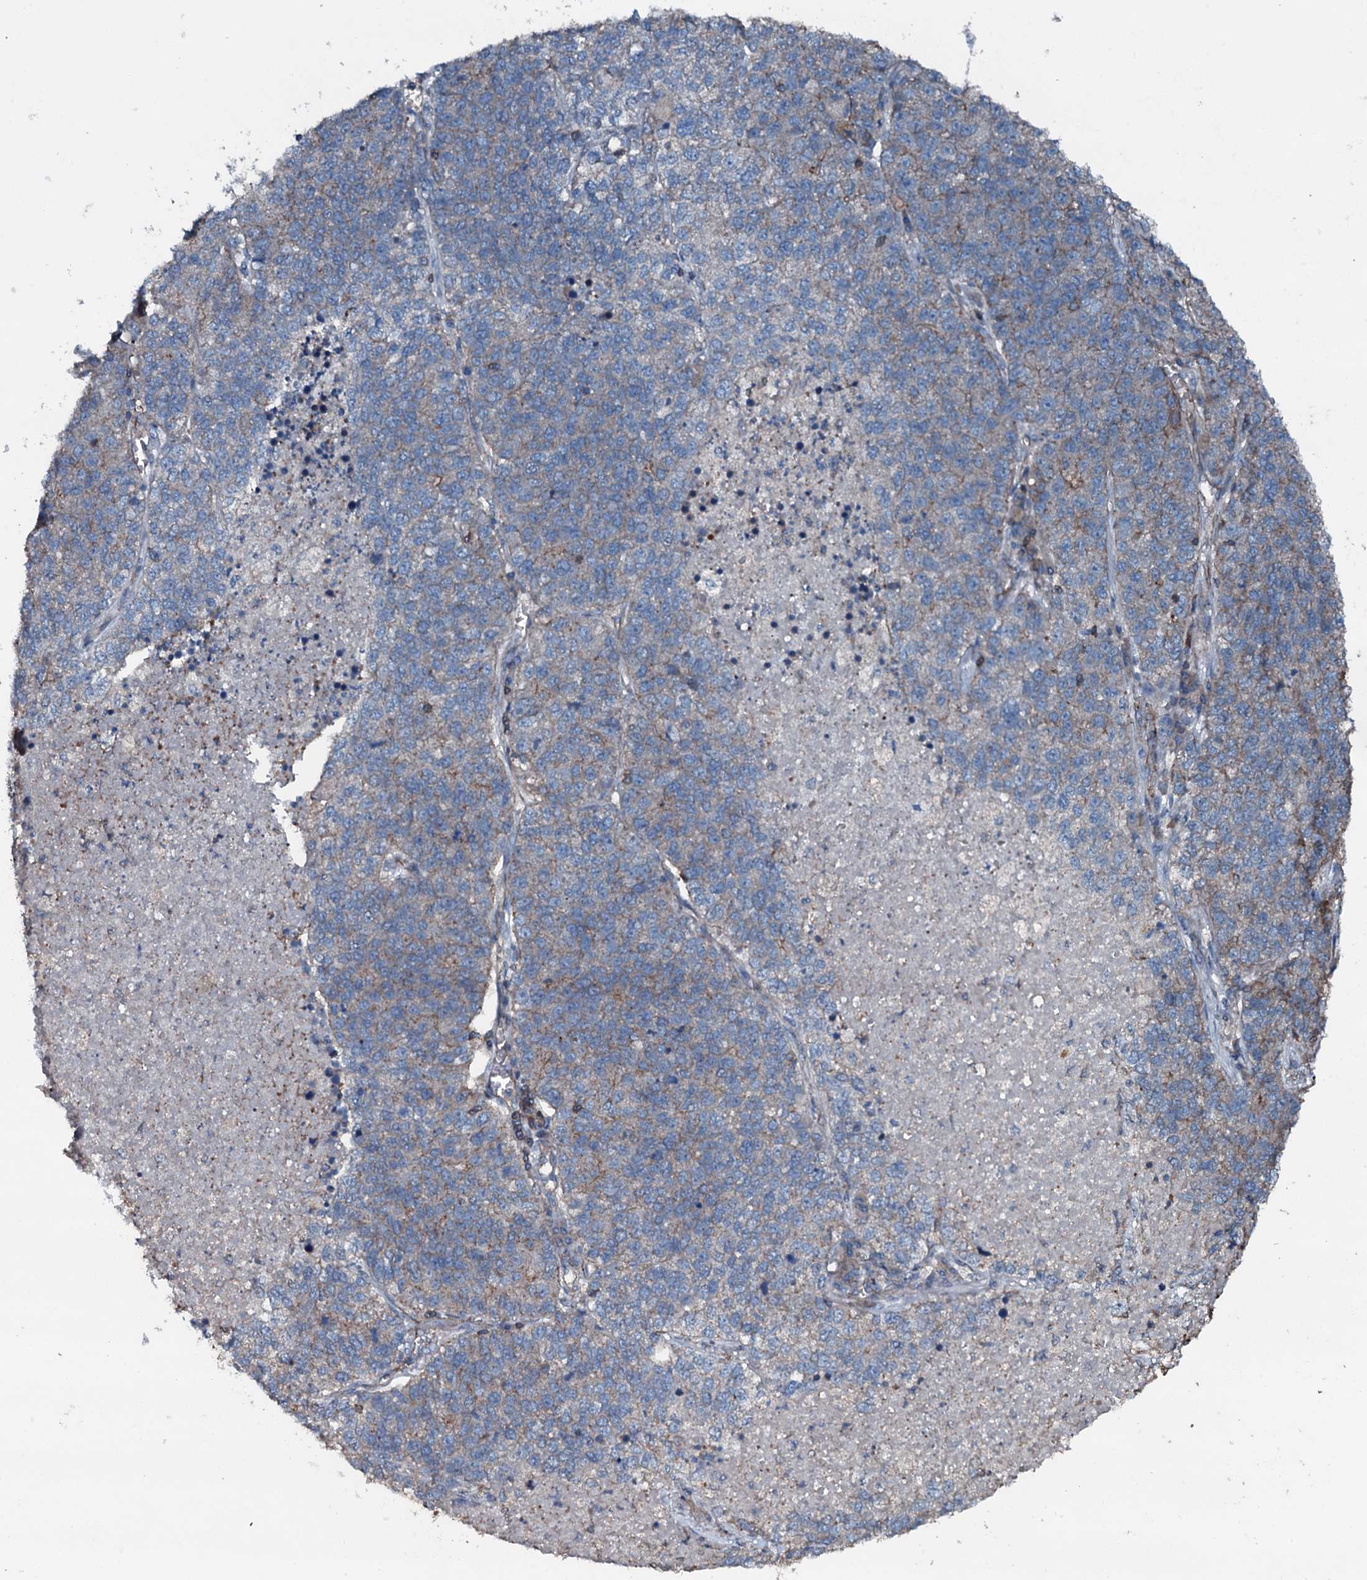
{"staining": {"intensity": "weak", "quantity": "<25%", "location": "cytoplasmic/membranous"}, "tissue": "lung cancer", "cell_type": "Tumor cells", "image_type": "cancer", "snomed": [{"axis": "morphology", "description": "Adenocarcinoma, NOS"}, {"axis": "topography", "description": "Lung"}], "caption": "The histopathology image shows no staining of tumor cells in lung cancer. The staining was performed using DAB to visualize the protein expression in brown, while the nuclei were stained in blue with hematoxylin (Magnification: 20x).", "gene": "SLC25A38", "patient": {"sex": "male", "age": 49}}